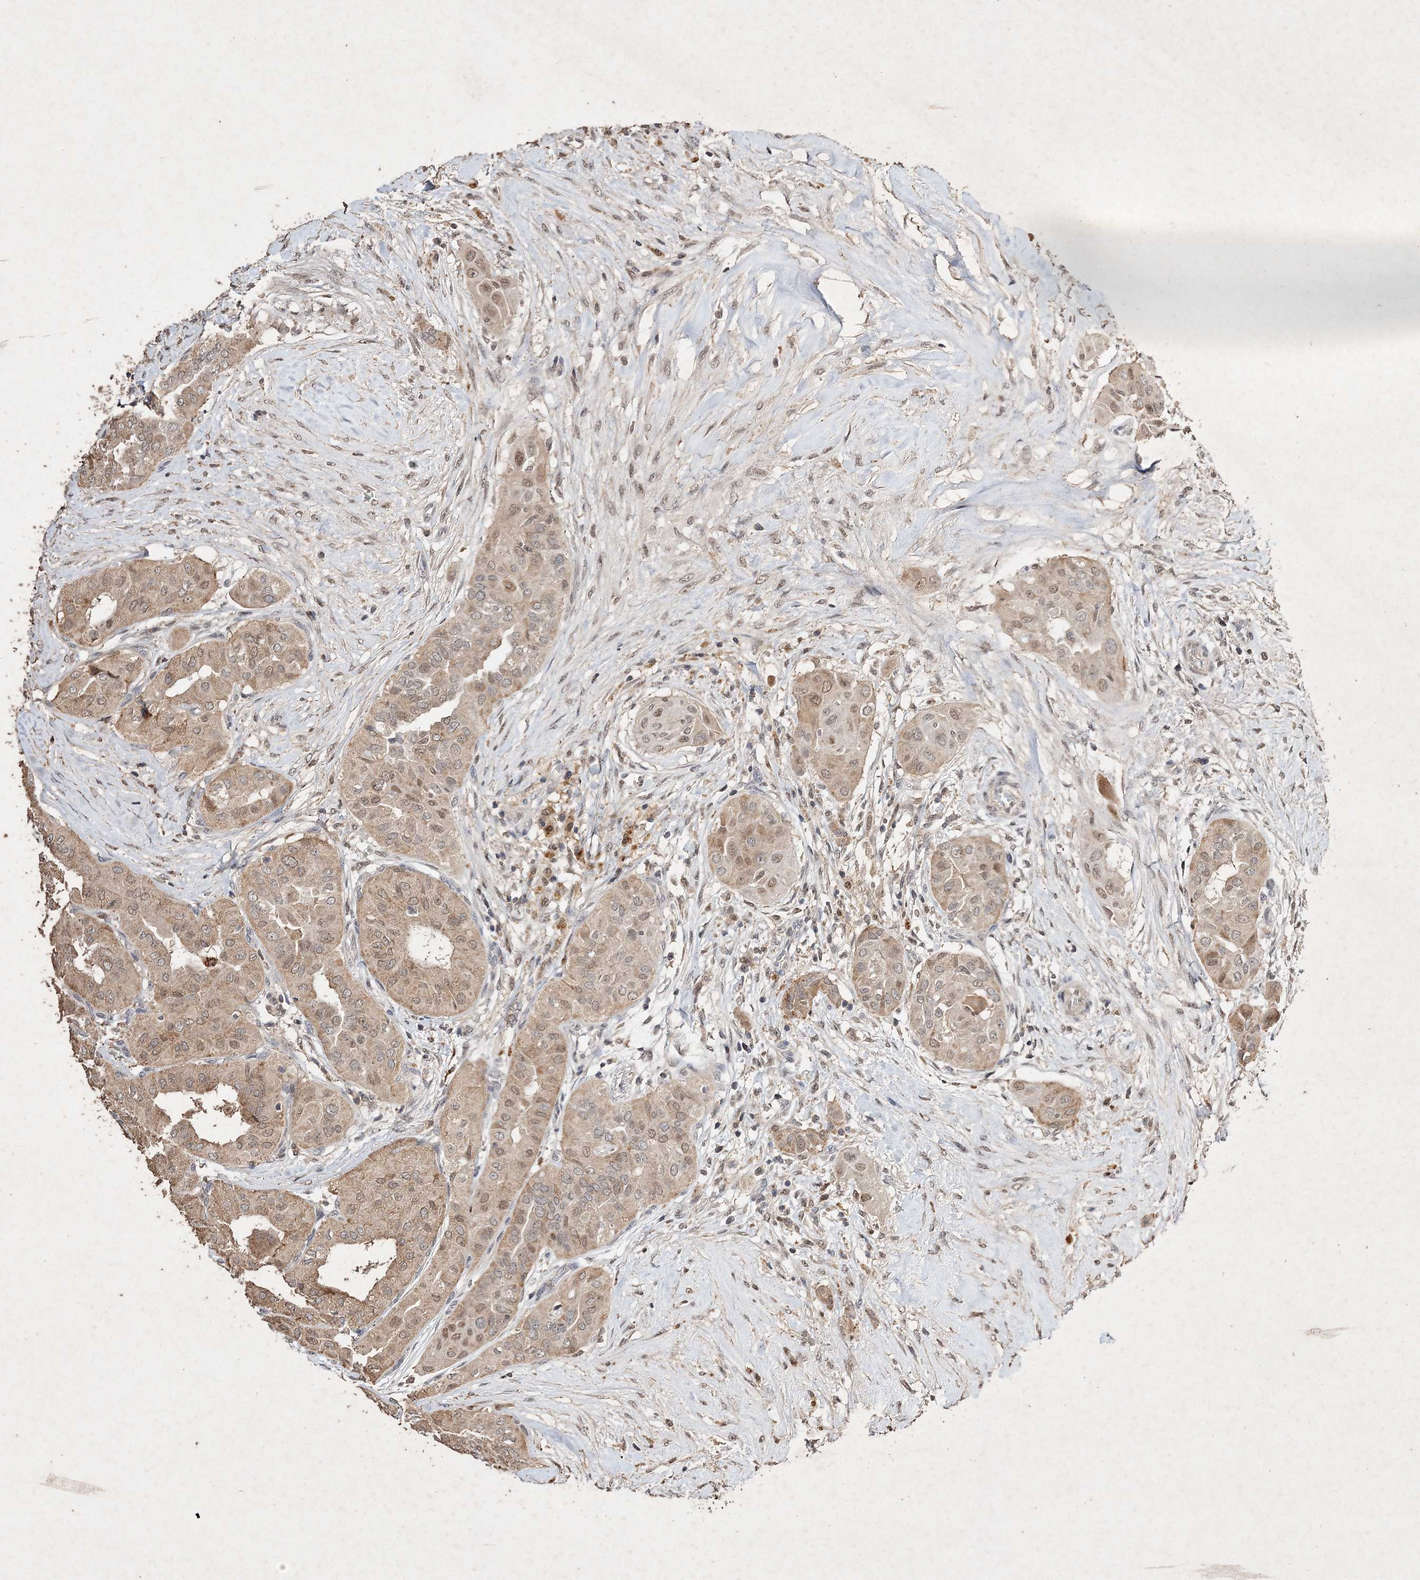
{"staining": {"intensity": "weak", "quantity": ">75%", "location": "cytoplasmic/membranous,nuclear"}, "tissue": "thyroid cancer", "cell_type": "Tumor cells", "image_type": "cancer", "snomed": [{"axis": "morphology", "description": "Papillary adenocarcinoma, NOS"}, {"axis": "topography", "description": "Thyroid gland"}], "caption": "Thyroid cancer (papillary adenocarcinoma) stained with a brown dye shows weak cytoplasmic/membranous and nuclear positive positivity in about >75% of tumor cells.", "gene": "C3orf38", "patient": {"sex": "female", "age": 59}}